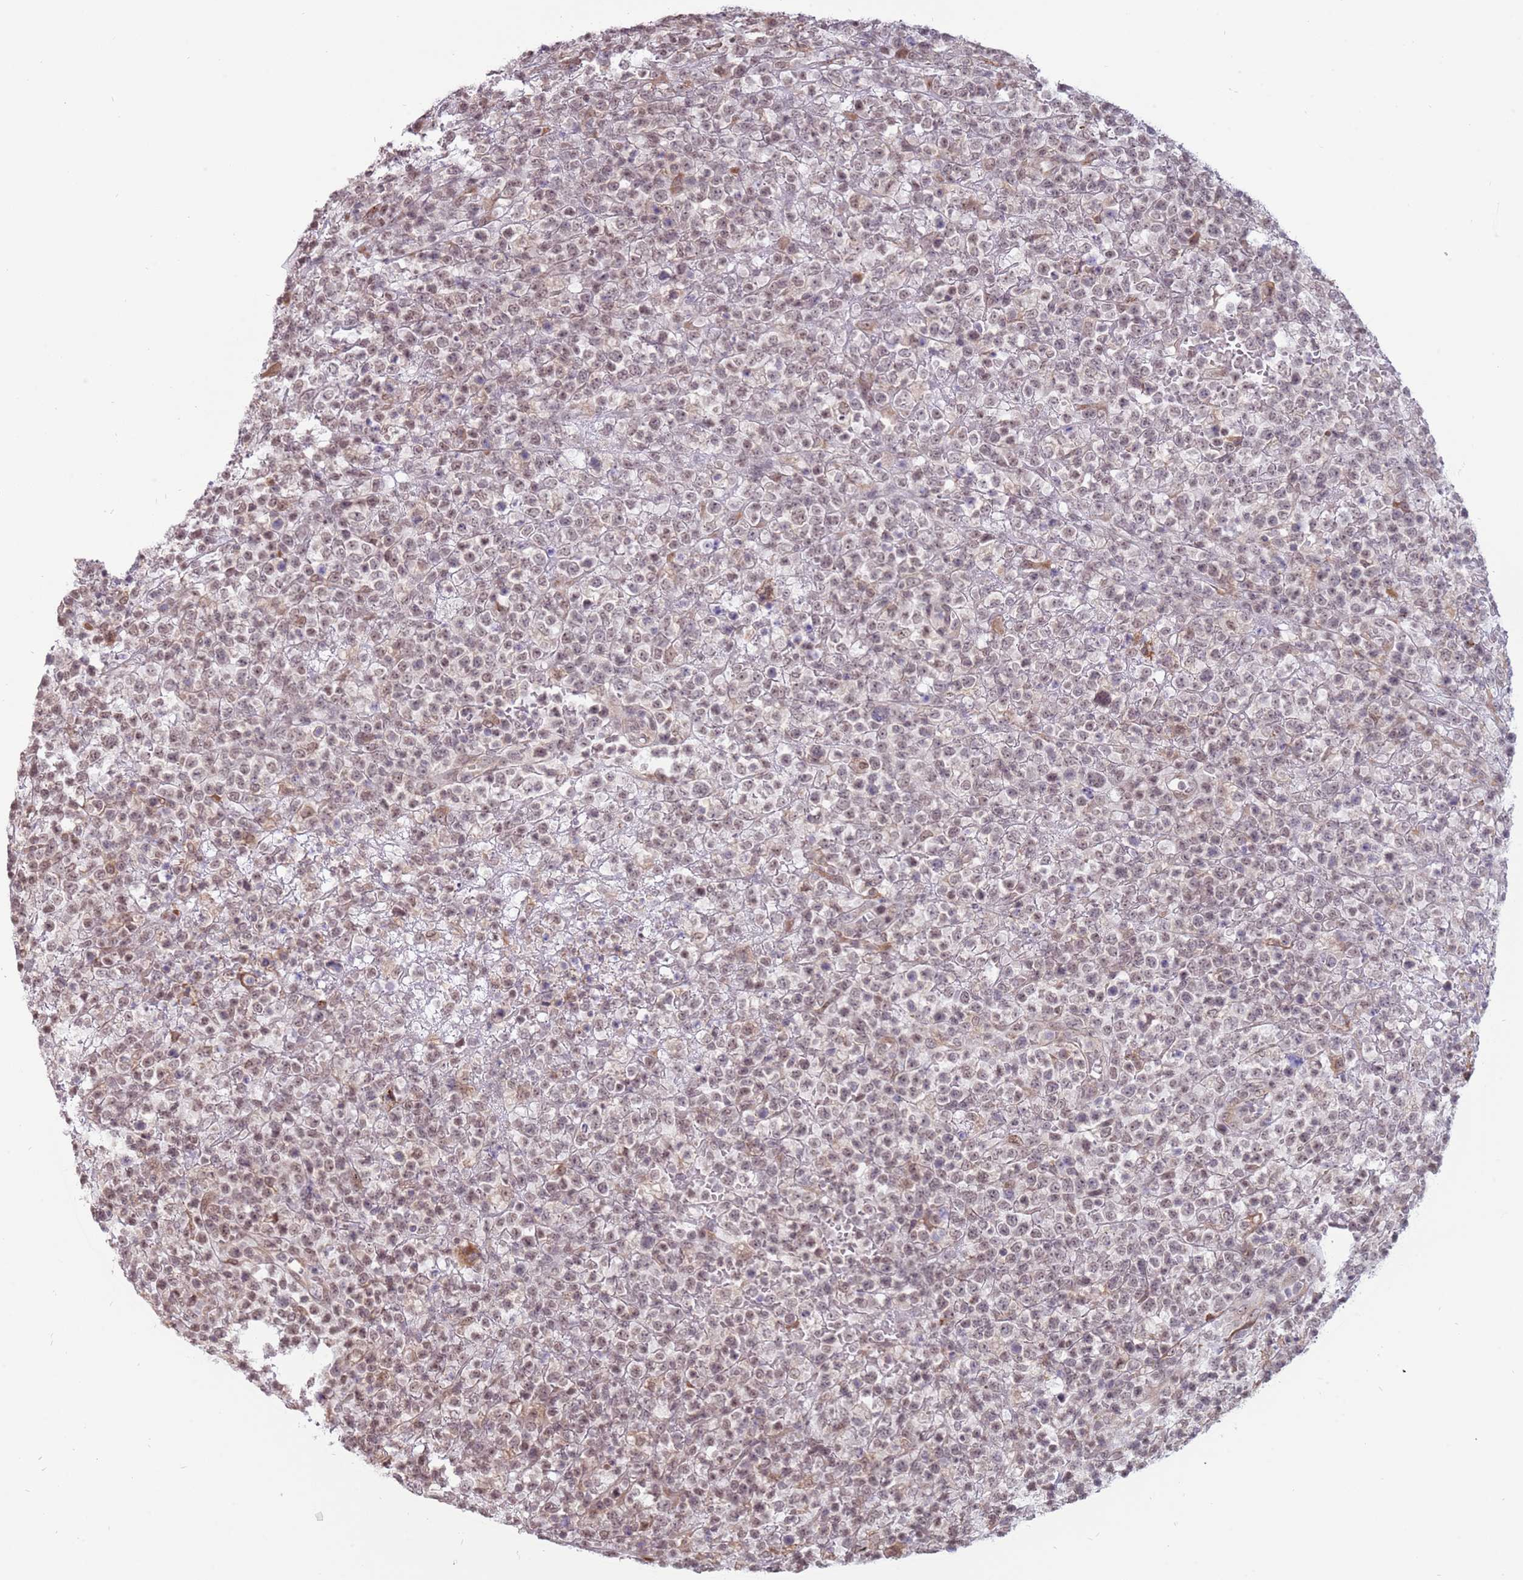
{"staining": {"intensity": "moderate", "quantity": ">75%", "location": "nuclear"}, "tissue": "lymphoma", "cell_type": "Tumor cells", "image_type": "cancer", "snomed": [{"axis": "morphology", "description": "Malignant lymphoma, non-Hodgkin's type, High grade"}, {"axis": "topography", "description": "Colon"}], "caption": "Moderate nuclear staining is present in approximately >75% of tumor cells in high-grade malignant lymphoma, non-Hodgkin's type.", "gene": "BARD1", "patient": {"sex": "female", "age": 53}}